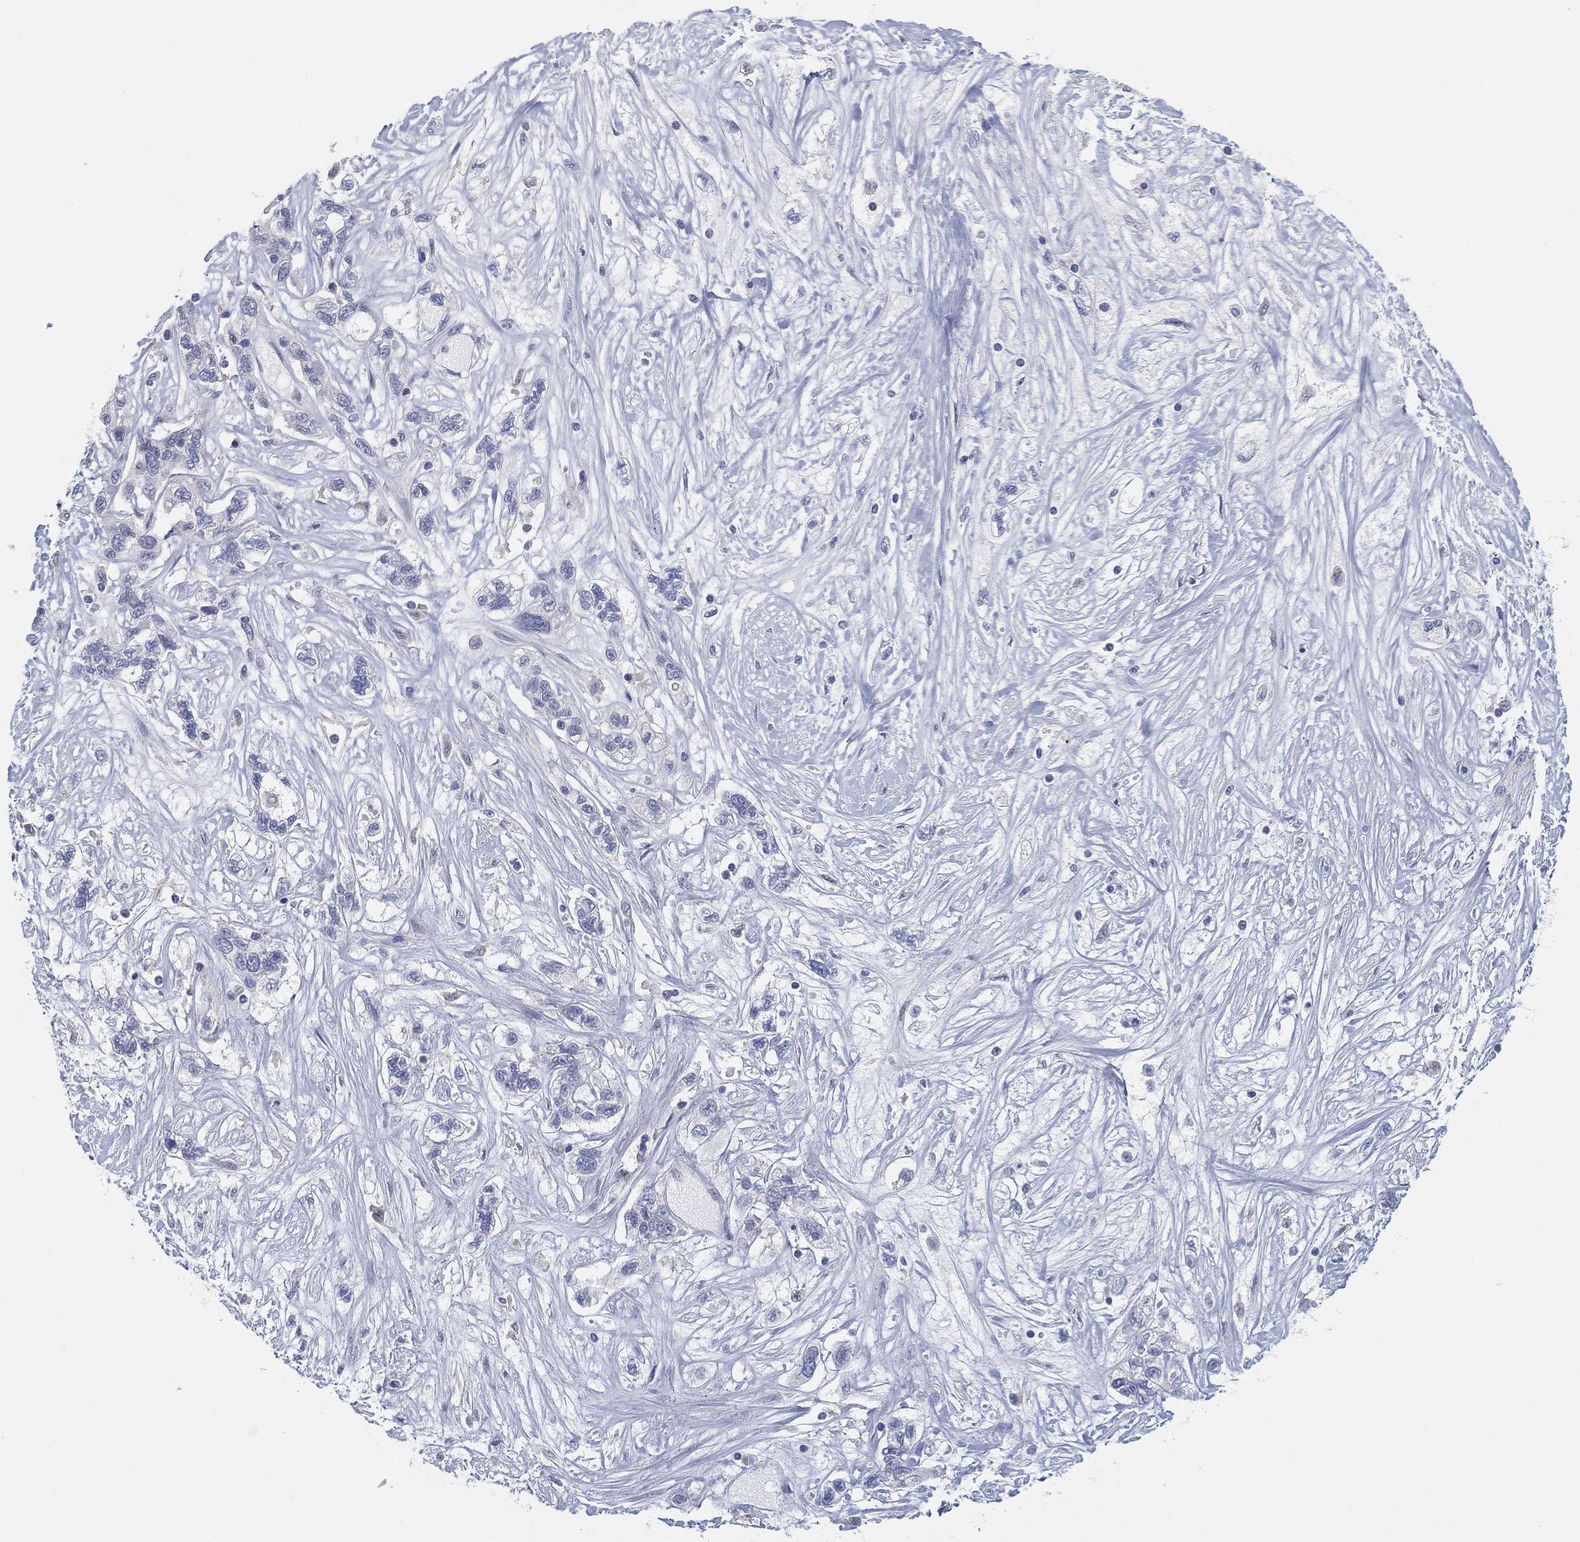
{"staining": {"intensity": "negative", "quantity": "none", "location": "none"}, "tissue": "liver cancer", "cell_type": "Tumor cells", "image_type": "cancer", "snomed": [{"axis": "morphology", "description": "Adenocarcinoma, NOS"}, {"axis": "morphology", "description": "Cholangiocarcinoma"}, {"axis": "topography", "description": "Liver"}], "caption": "Immunohistochemical staining of human liver cancer (adenocarcinoma) displays no significant expression in tumor cells.", "gene": "HEATR4", "patient": {"sex": "male", "age": 64}}